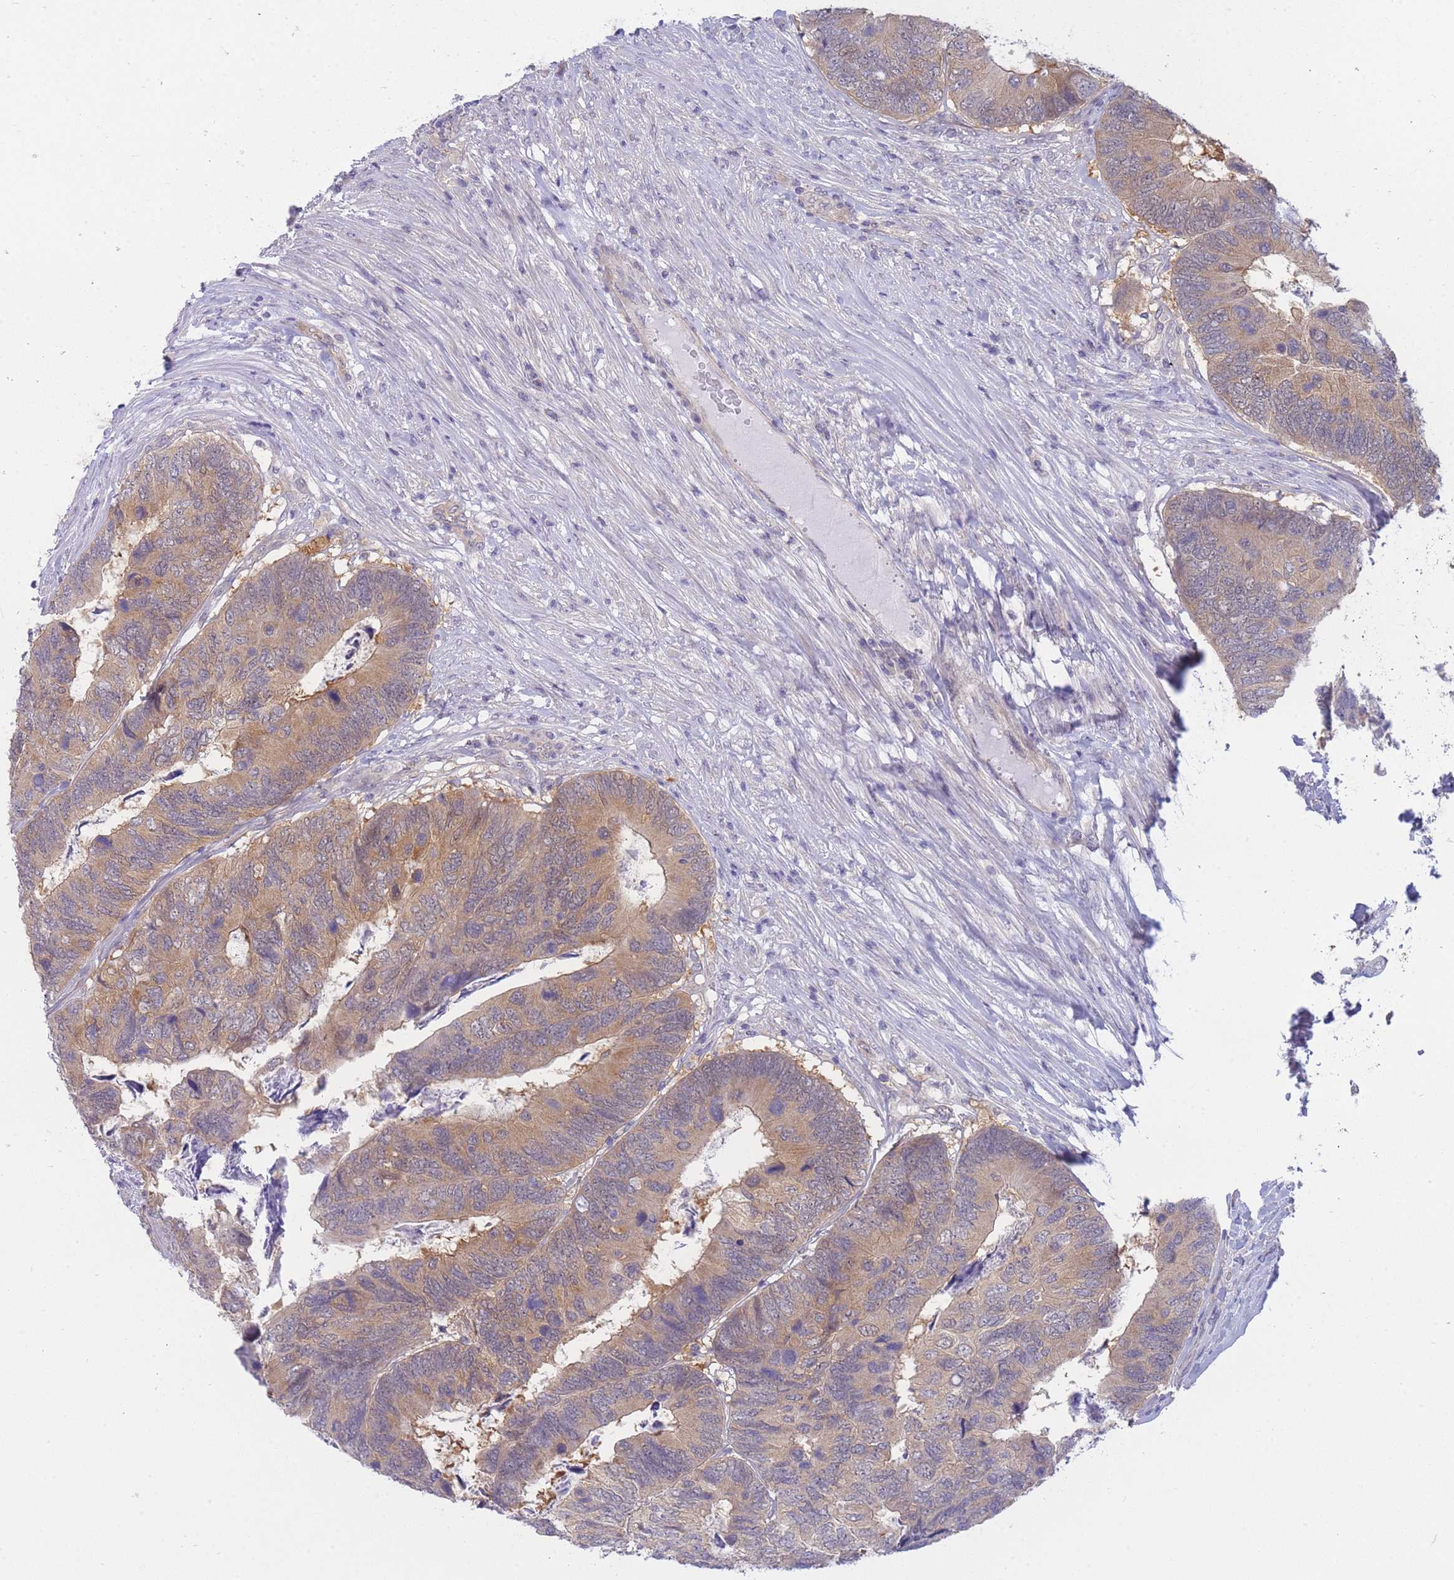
{"staining": {"intensity": "moderate", "quantity": "25%-75%", "location": "cytoplasmic/membranous"}, "tissue": "colorectal cancer", "cell_type": "Tumor cells", "image_type": "cancer", "snomed": [{"axis": "morphology", "description": "Adenocarcinoma, NOS"}, {"axis": "topography", "description": "Colon"}], "caption": "Tumor cells show medium levels of moderate cytoplasmic/membranous expression in about 25%-75% of cells in colorectal adenocarcinoma.", "gene": "SUGT1", "patient": {"sex": "female", "age": 67}}